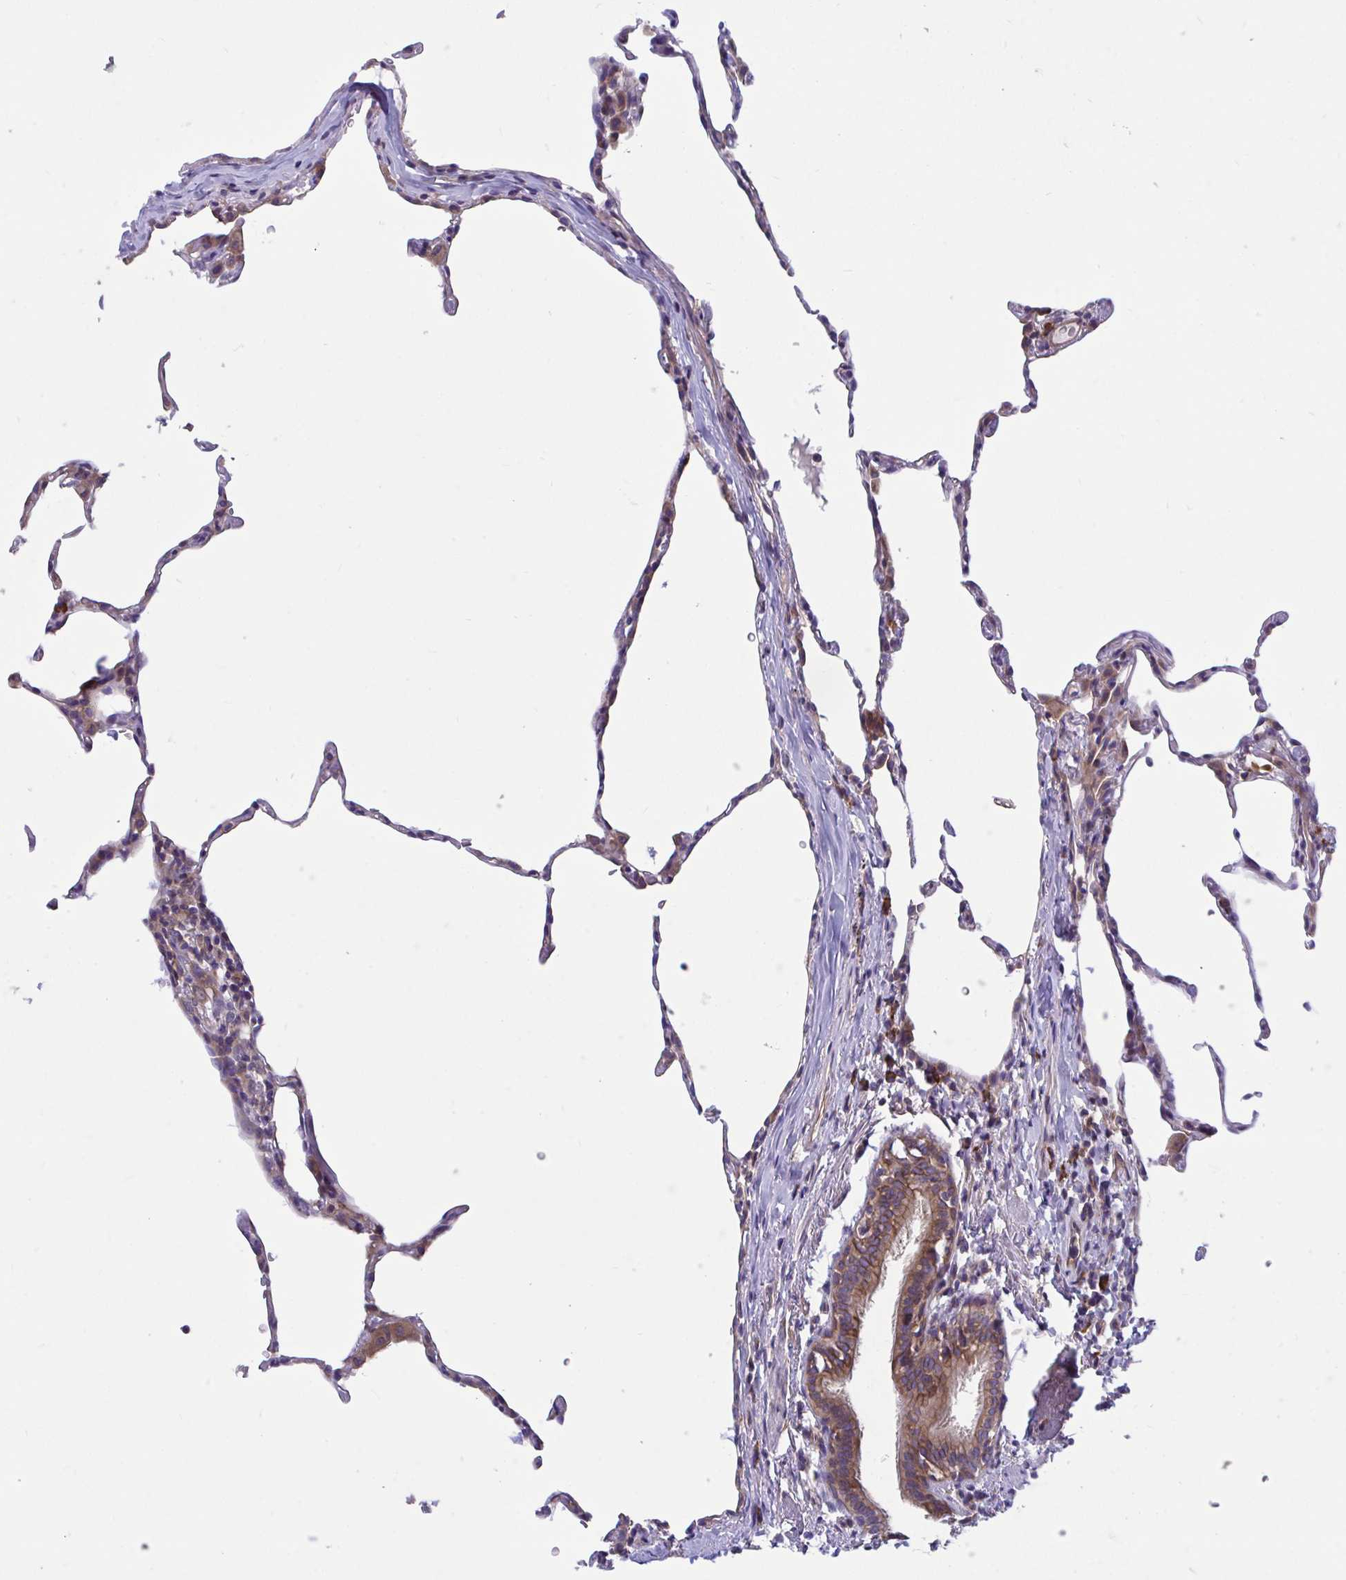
{"staining": {"intensity": "weak", "quantity": "<25%", "location": "cytoplasmic/membranous"}, "tissue": "lung", "cell_type": "Alveolar cells", "image_type": "normal", "snomed": [{"axis": "morphology", "description": "Normal tissue, NOS"}, {"axis": "topography", "description": "Lung"}], "caption": "IHC of benign lung displays no positivity in alveolar cells. (DAB immunohistochemistry, high magnification).", "gene": "WBP1", "patient": {"sex": "female", "age": 57}}